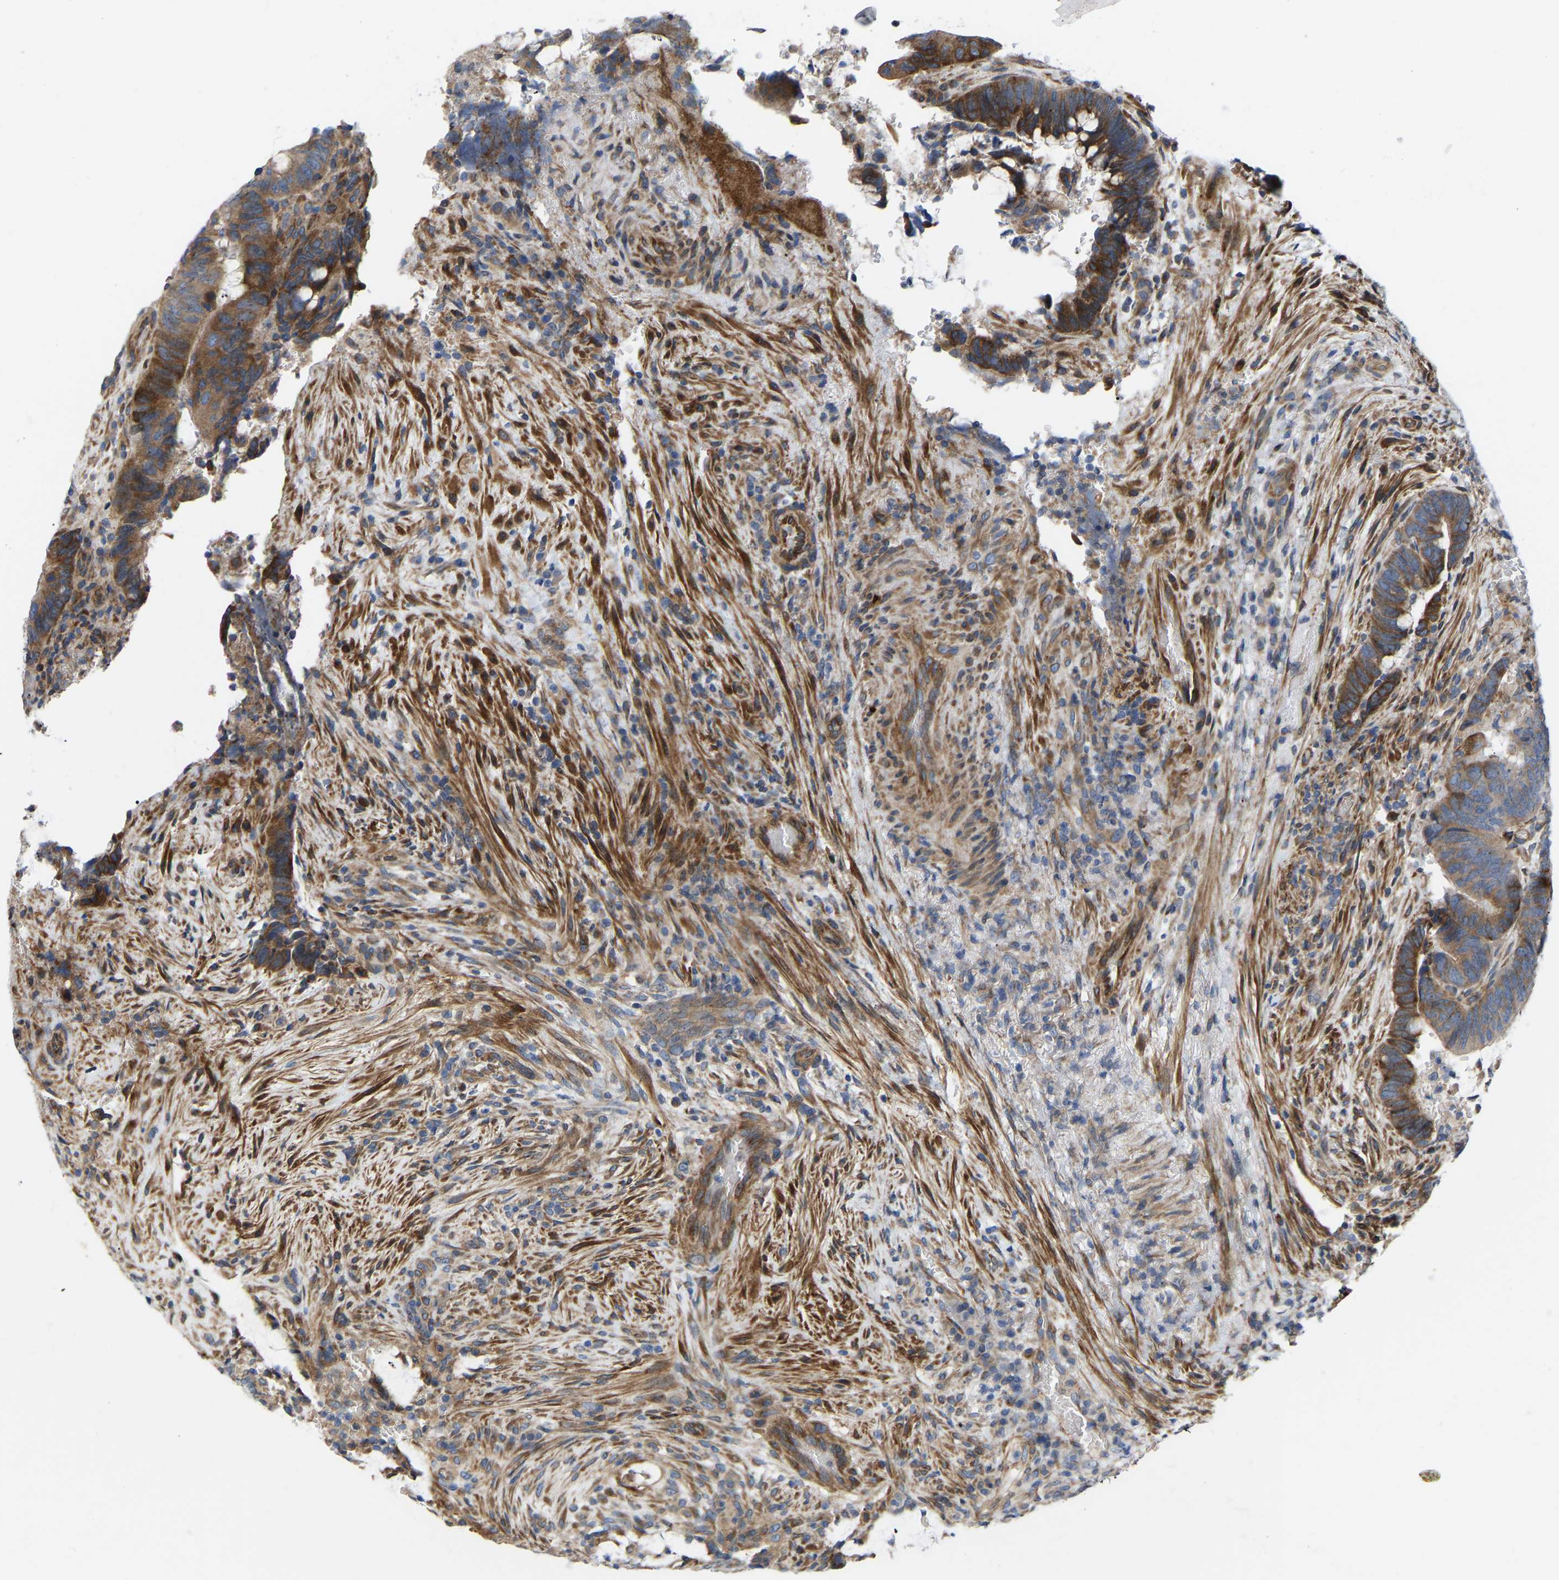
{"staining": {"intensity": "strong", "quantity": "25%-75%", "location": "cytoplasmic/membranous"}, "tissue": "colorectal cancer", "cell_type": "Tumor cells", "image_type": "cancer", "snomed": [{"axis": "morphology", "description": "Normal tissue, NOS"}, {"axis": "morphology", "description": "Adenocarcinoma, NOS"}, {"axis": "topography", "description": "Rectum"}, {"axis": "topography", "description": "Peripheral nerve tissue"}], "caption": "Adenocarcinoma (colorectal) tissue demonstrates strong cytoplasmic/membranous expression in approximately 25%-75% of tumor cells The staining is performed using DAB brown chromogen to label protein expression. The nuclei are counter-stained blue using hematoxylin.", "gene": "TOR1B", "patient": {"sex": "male", "age": 92}}